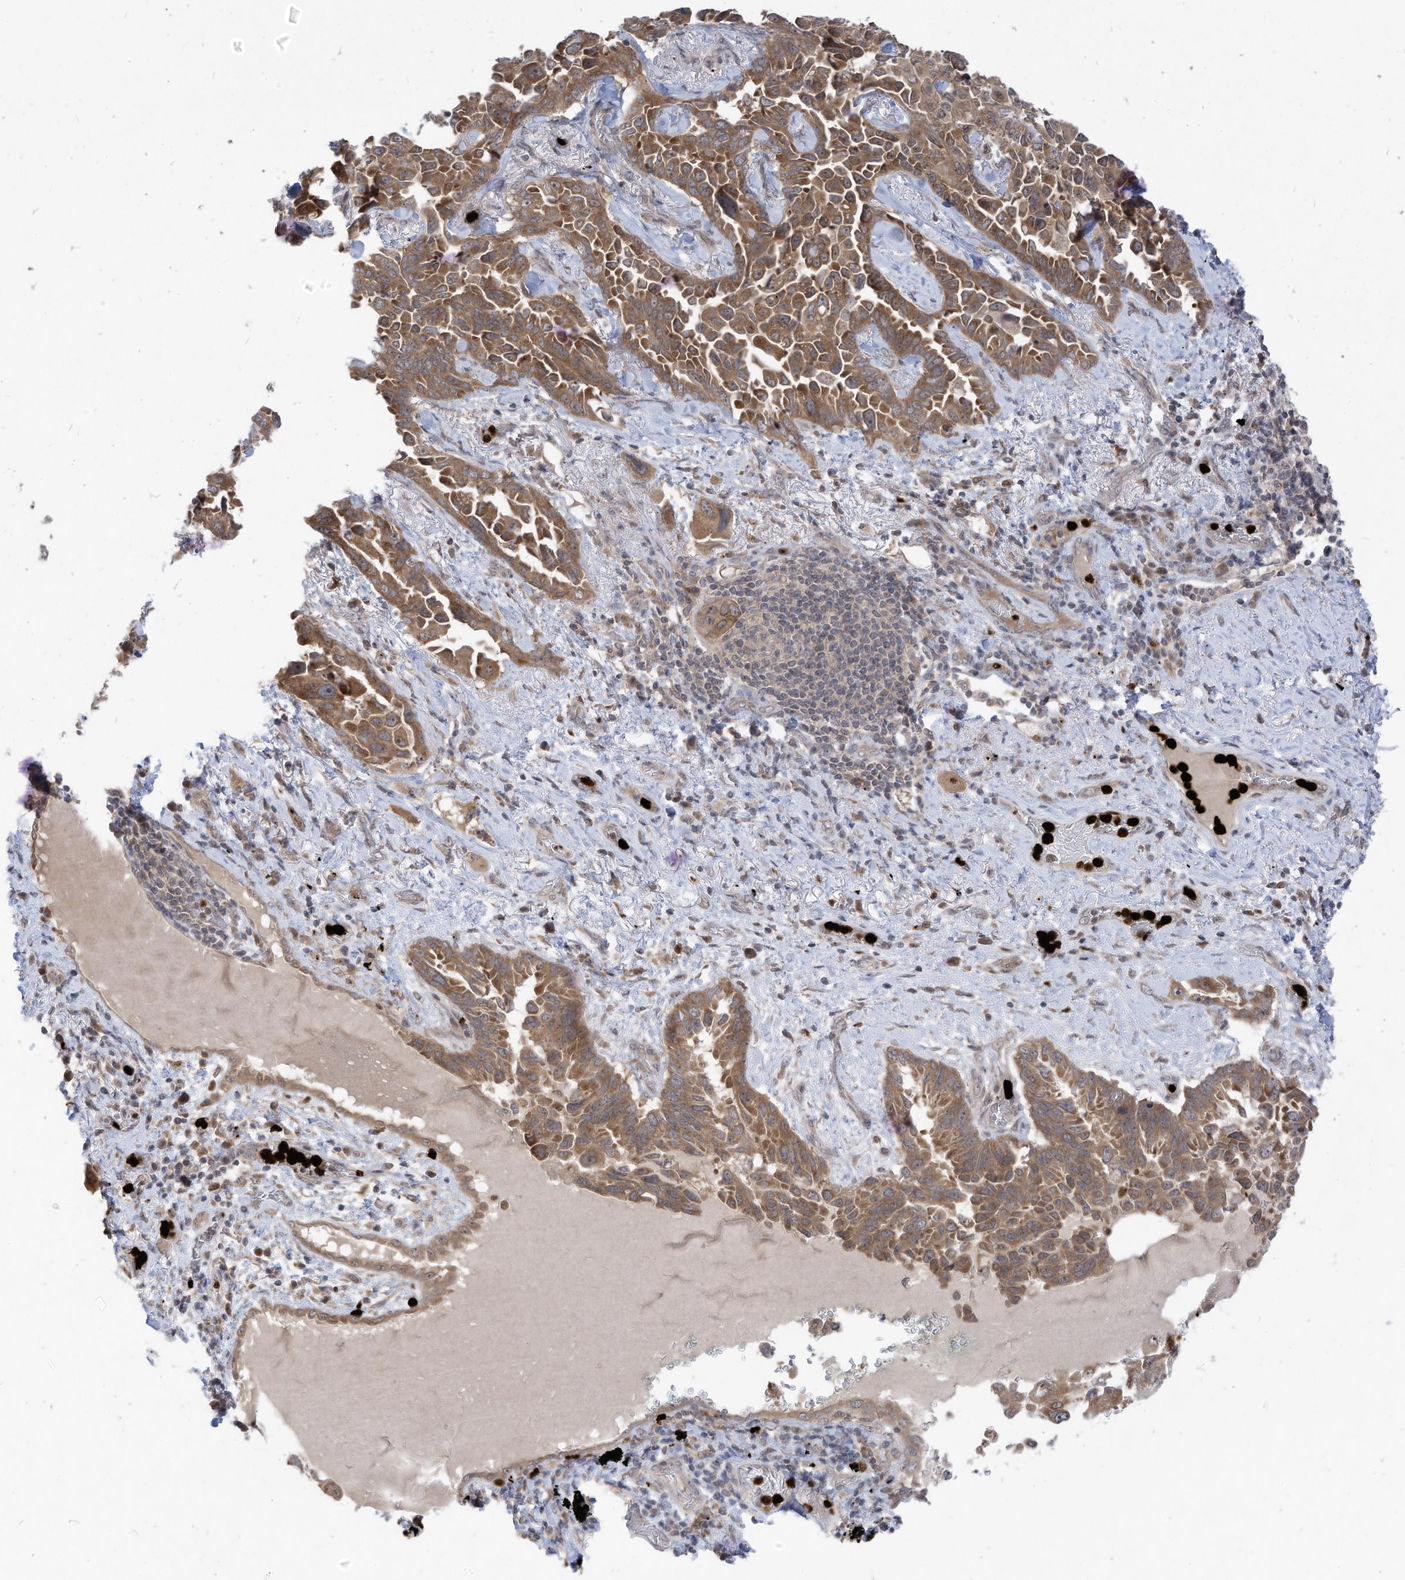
{"staining": {"intensity": "moderate", "quantity": ">75%", "location": "cytoplasmic/membranous"}, "tissue": "lung cancer", "cell_type": "Tumor cells", "image_type": "cancer", "snomed": [{"axis": "morphology", "description": "Adenocarcinoma, NOS"}, {"axis": "topography", "description": "Lung"}], "caption": "Protein expression analysis of human adenocarcinoma (lung) reveals moderate cytoplasmic/membranous staining in approximately >75% of tumor cells. (Brightfield microscopy of DAB IHC at high magnification).", "gene": "CNKSR1", "patient": {"sex": "female", "age": 67}}